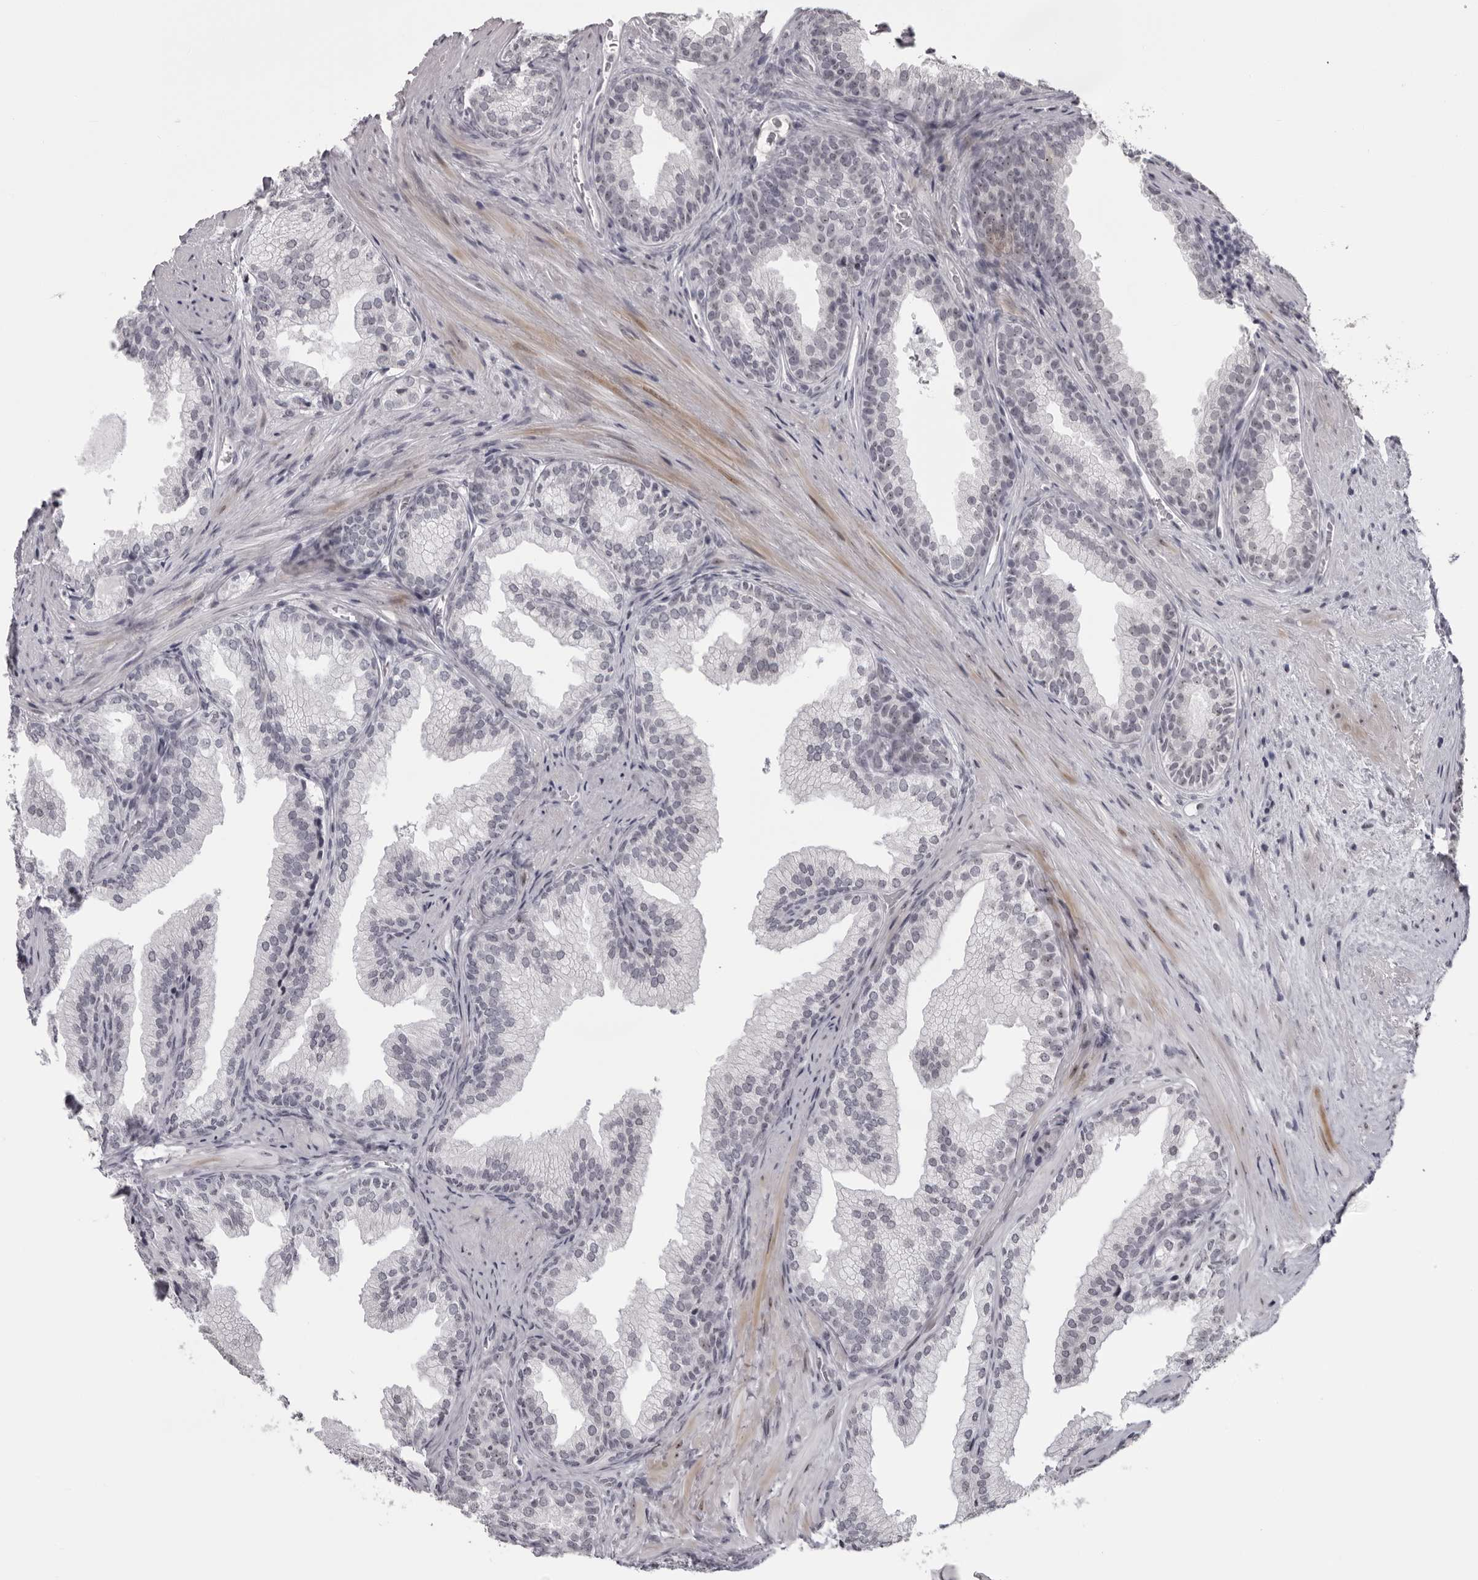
{"staining": {"intensity": "negative", "quantity": "none", "location": "none"}, "tissue": "prostate", "cell_type": "Glandular cells", "image_type": "normal", "snomed": [{"axis": "morphology", "description": "Normal tissue, NOS"}, {"axis": "topography", "description": "Prostate"}], "caption": "The micrograph demonstrates no significant expression in glandular cells of prostate. Brightfield microscopy of immunohistochemistry stained with DAB (brown) and hematoxylin (blue), captured at high magnification.", "gene": "HELZ", "patient": {"sex": "male", "age": 76}}